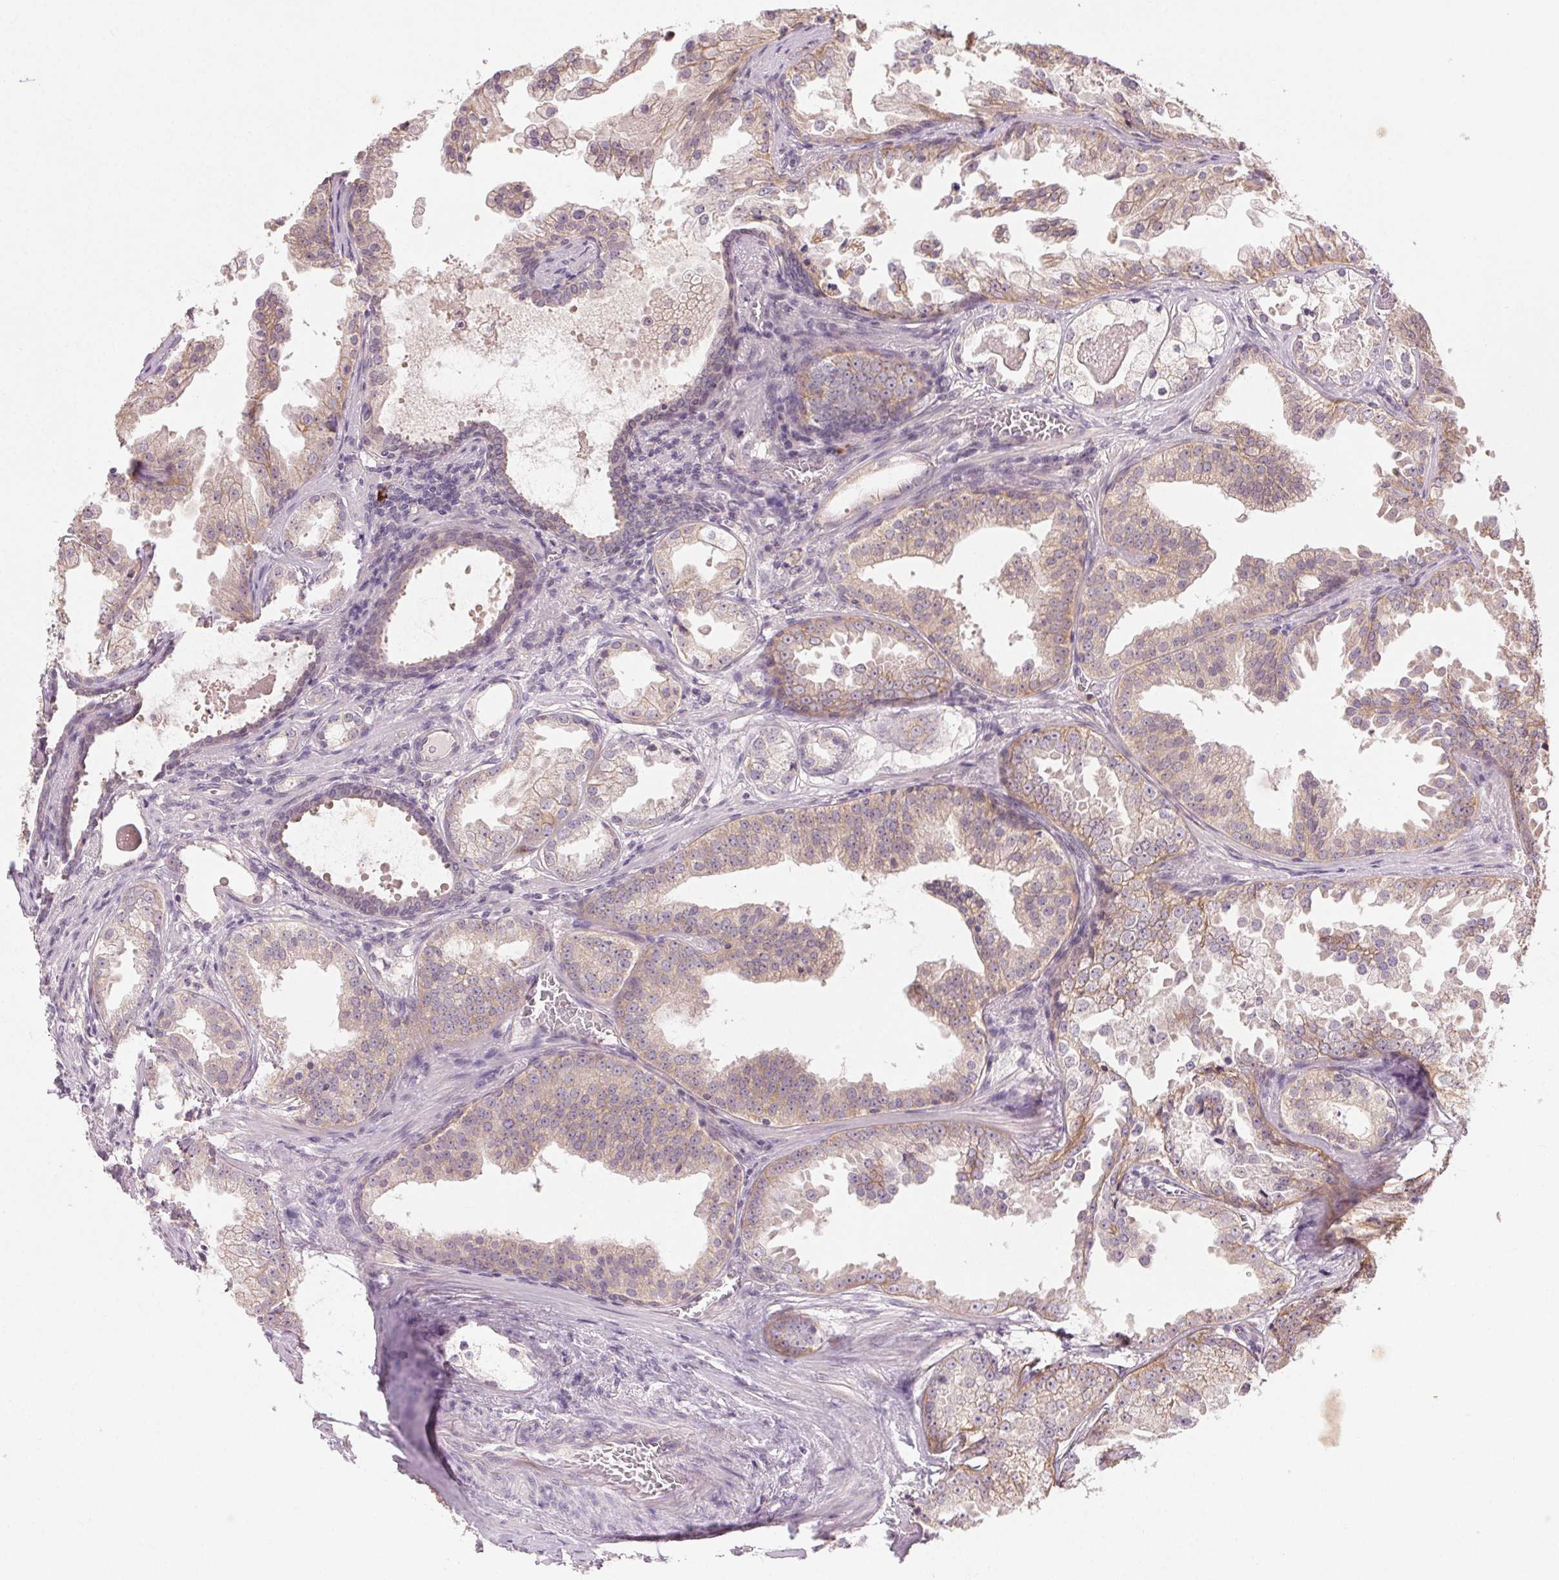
{"staining": {"intensity": "weak", "quantity": "25%-75%", "location": "cytoplasmic/membranous"}, "tissue": "prostate cancer", "cell_type": "Tumor cells", "image_type": "cancer", "snomed": [{"axis": "morphology", "description": "Adenocarcinoma, Low grade"}, {"axis": "topography", "description": "Prostate"}], "caption": "Weak cytoplasmic/membranous protein expression is present in about 25%-75% of tumor cells in prostate cancer (adenocarcinoma (low-grade)). (DAB (3,3'-diaminobenzidine) = brown stain, brightfield microscopy at high magnification).", "gene": "ATP1B3", "patient": {"sex": "male", "age": 65}}